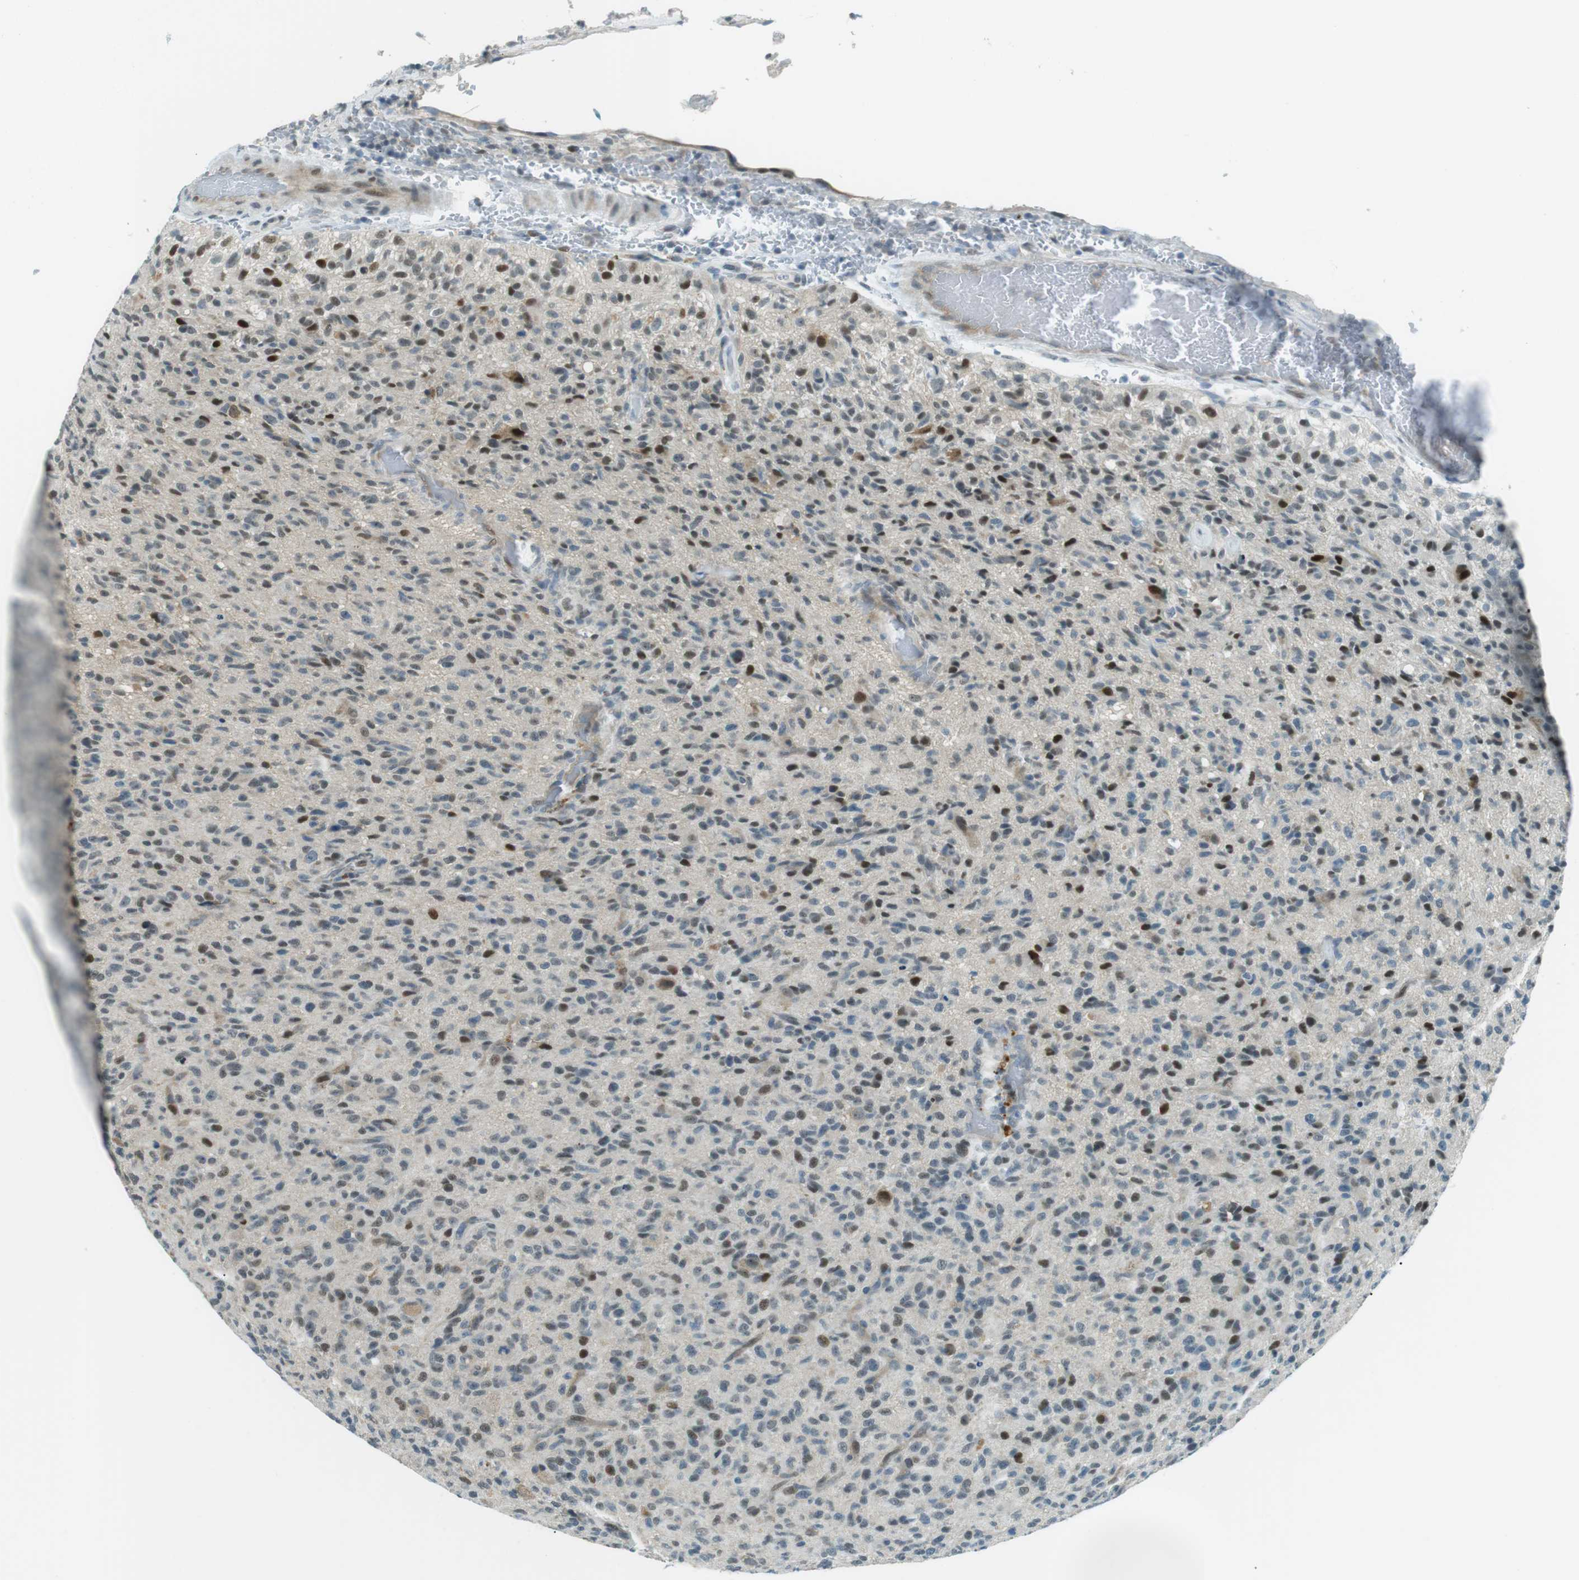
{"staining": {"intensity": "moderate", "quantity": "25%-75%", "location": "nuclear"}, "tissue": "glioma", "cell_type": "Tumor cells", "image_type": "cancer", "snomed": [{"axis": "morphology", "description": "Glioma, malignant, High grade"}, {"axis": "topography", "description": "Brain"}], "caption": "Tumor cells demonstrate medium levels of moderate nuclear expression in approximately 25%-75% of cells in human glioma.", "gene": "PJA1", "patient": {"sex": "male", "age": 71}}